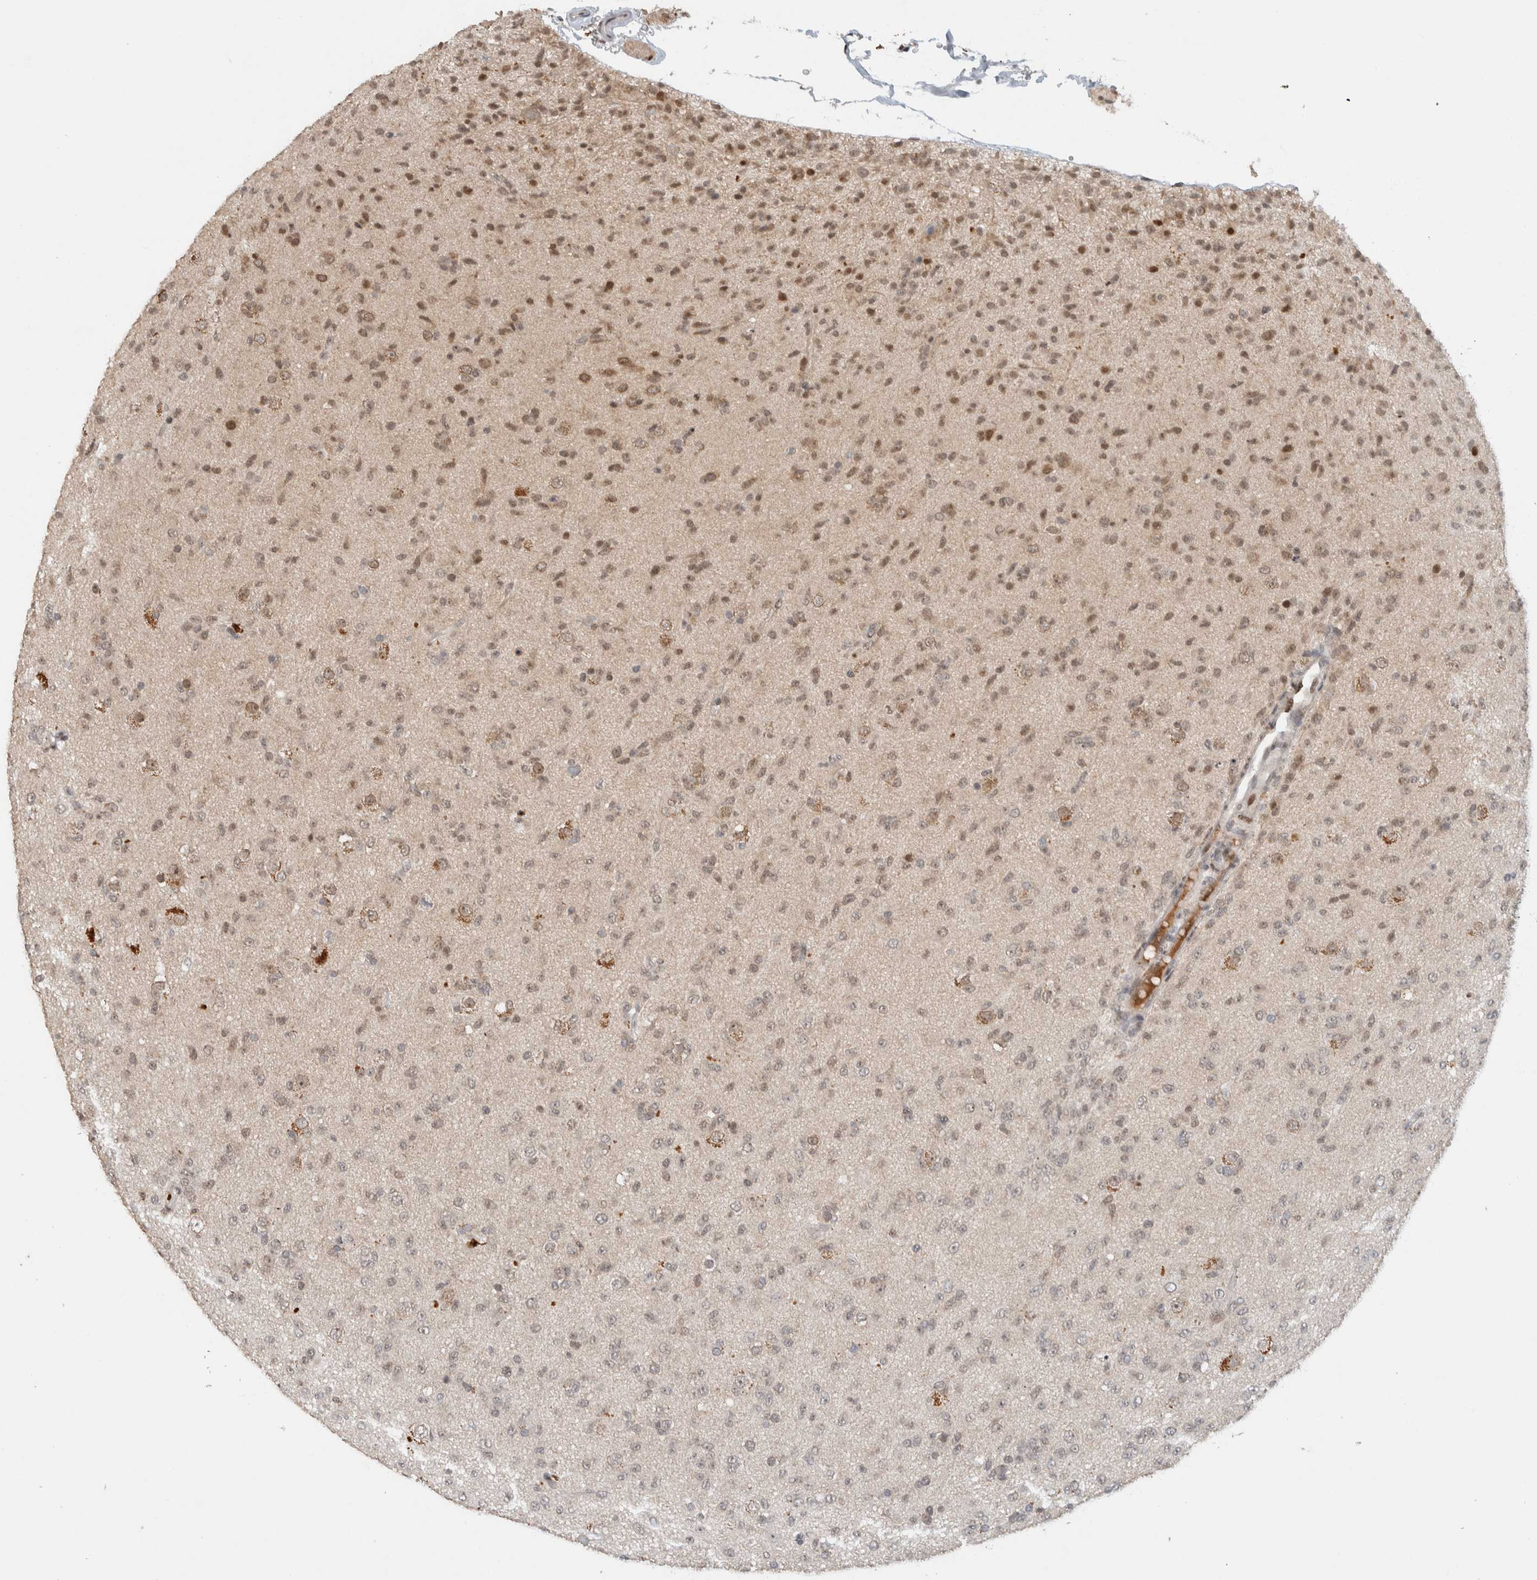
{"staining": {"intensity": "moderate", "quantity": ">75%", "location": "nuclear"}, "tissue": "glioma", "cell_type": "Tumor cells", "image_type": "cancer", "snomed": [{"axis": "morphology", "description": "Glioma, malignant, Low grade"}, {"axis": "topography", "description": "Brain"}], "caption": "This micrograph reveals IHC staining of malignant glioma (low-grade), with medium moderate nuclear expression in approximately >75% of tumor cells.", "gene": "ZNF521", "patient": {"sex": "male", "age": 65}}